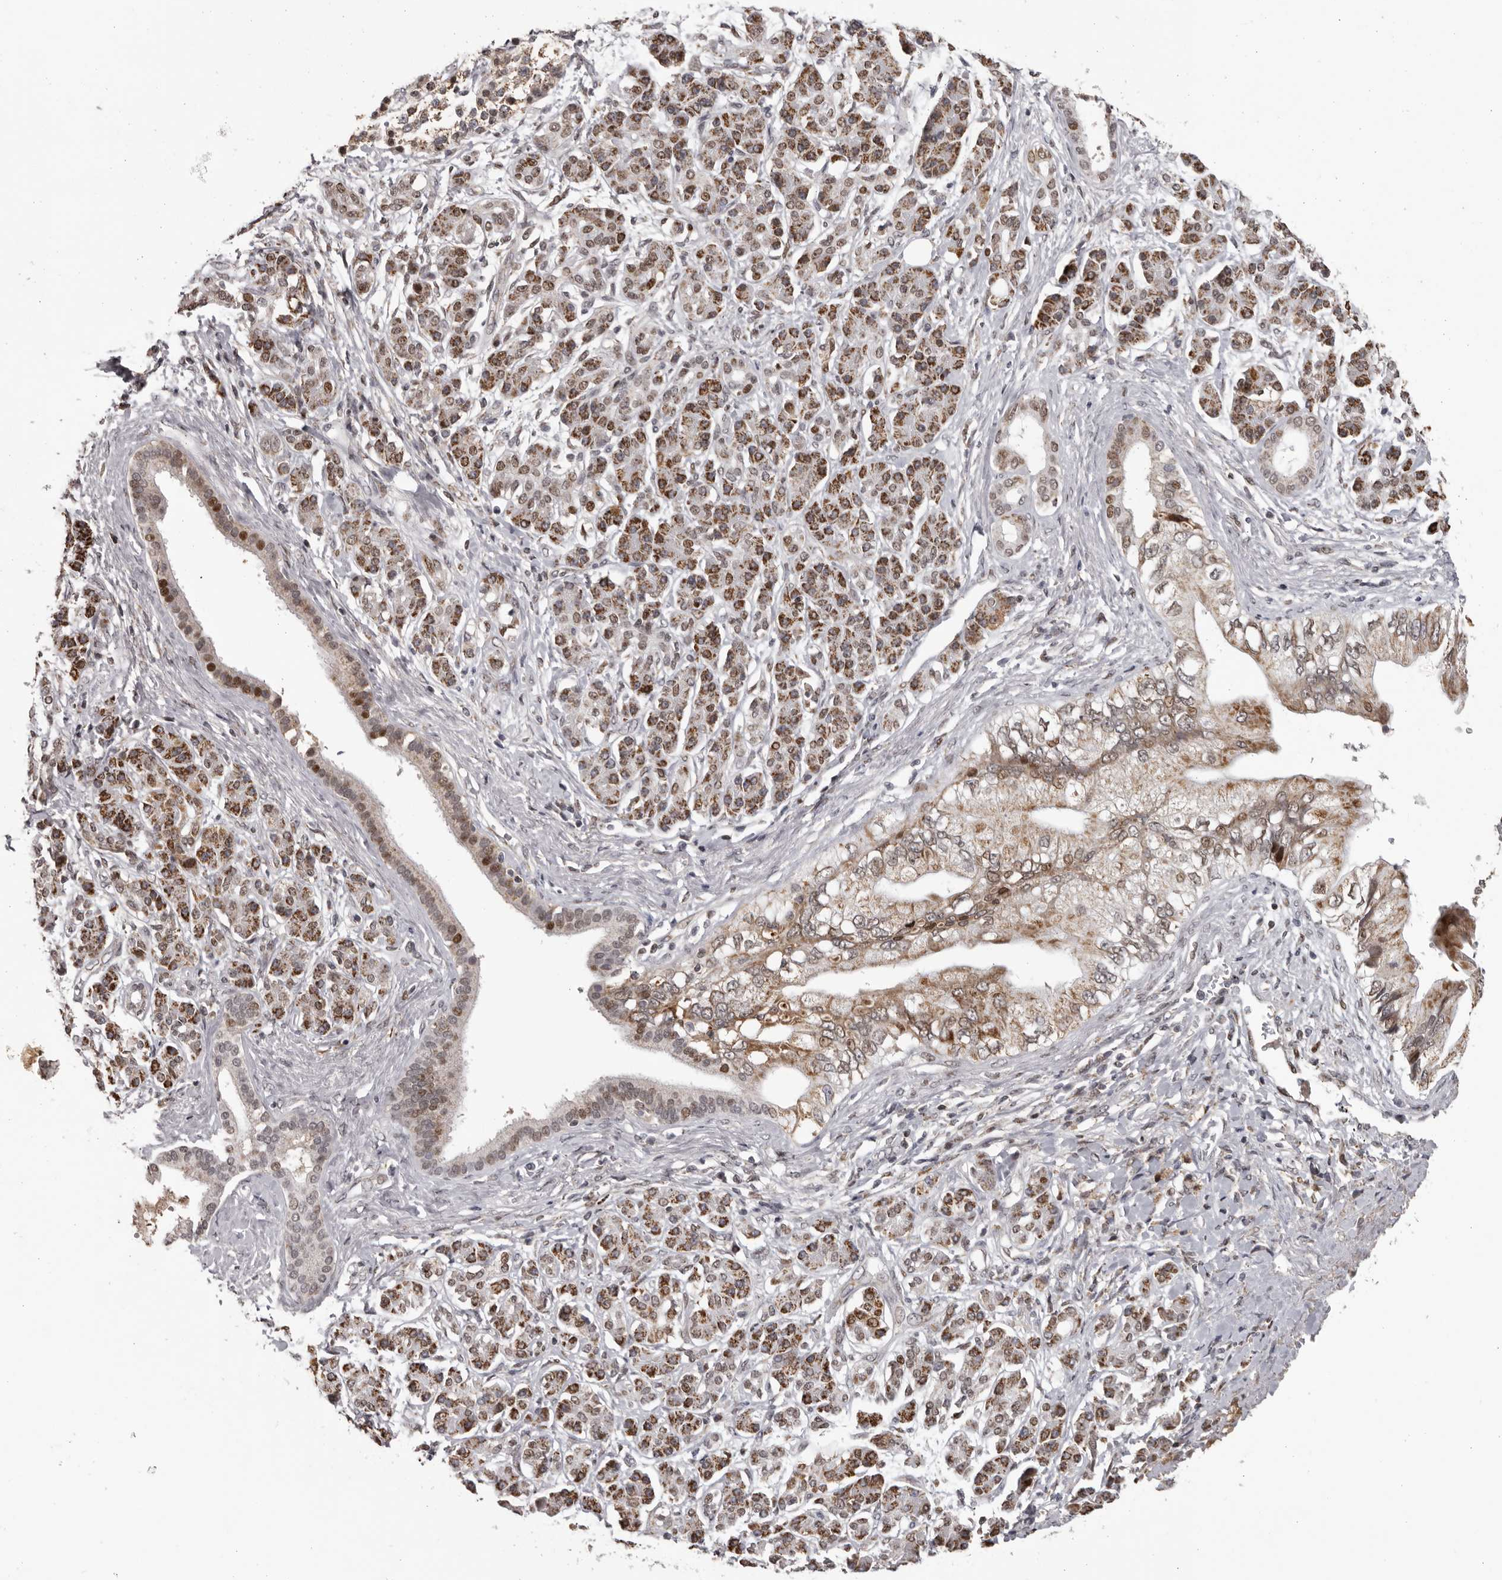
{"staining": {"intensity": "moderate", "quantity": "25%-75%", "location": "cytoplasmic/membranous,nuclear"}, "tissue": "pancreatic cancer", "cell_type": "Tumor cells", "image_type": "cancer", "snomed": [{"axis": "morphology", "description": "Adenocarcinoma, NOS"}, {"axis": "topography", "description": "Pancreas"}], "caption": "Pancreatic adenocarcinoma stained for a protein displays moderate cytoplasmic/membranous and nuclear positivity in tumor cells.", "gene": "C17orf99", "patient": {"sex": "female", "age": 56}}